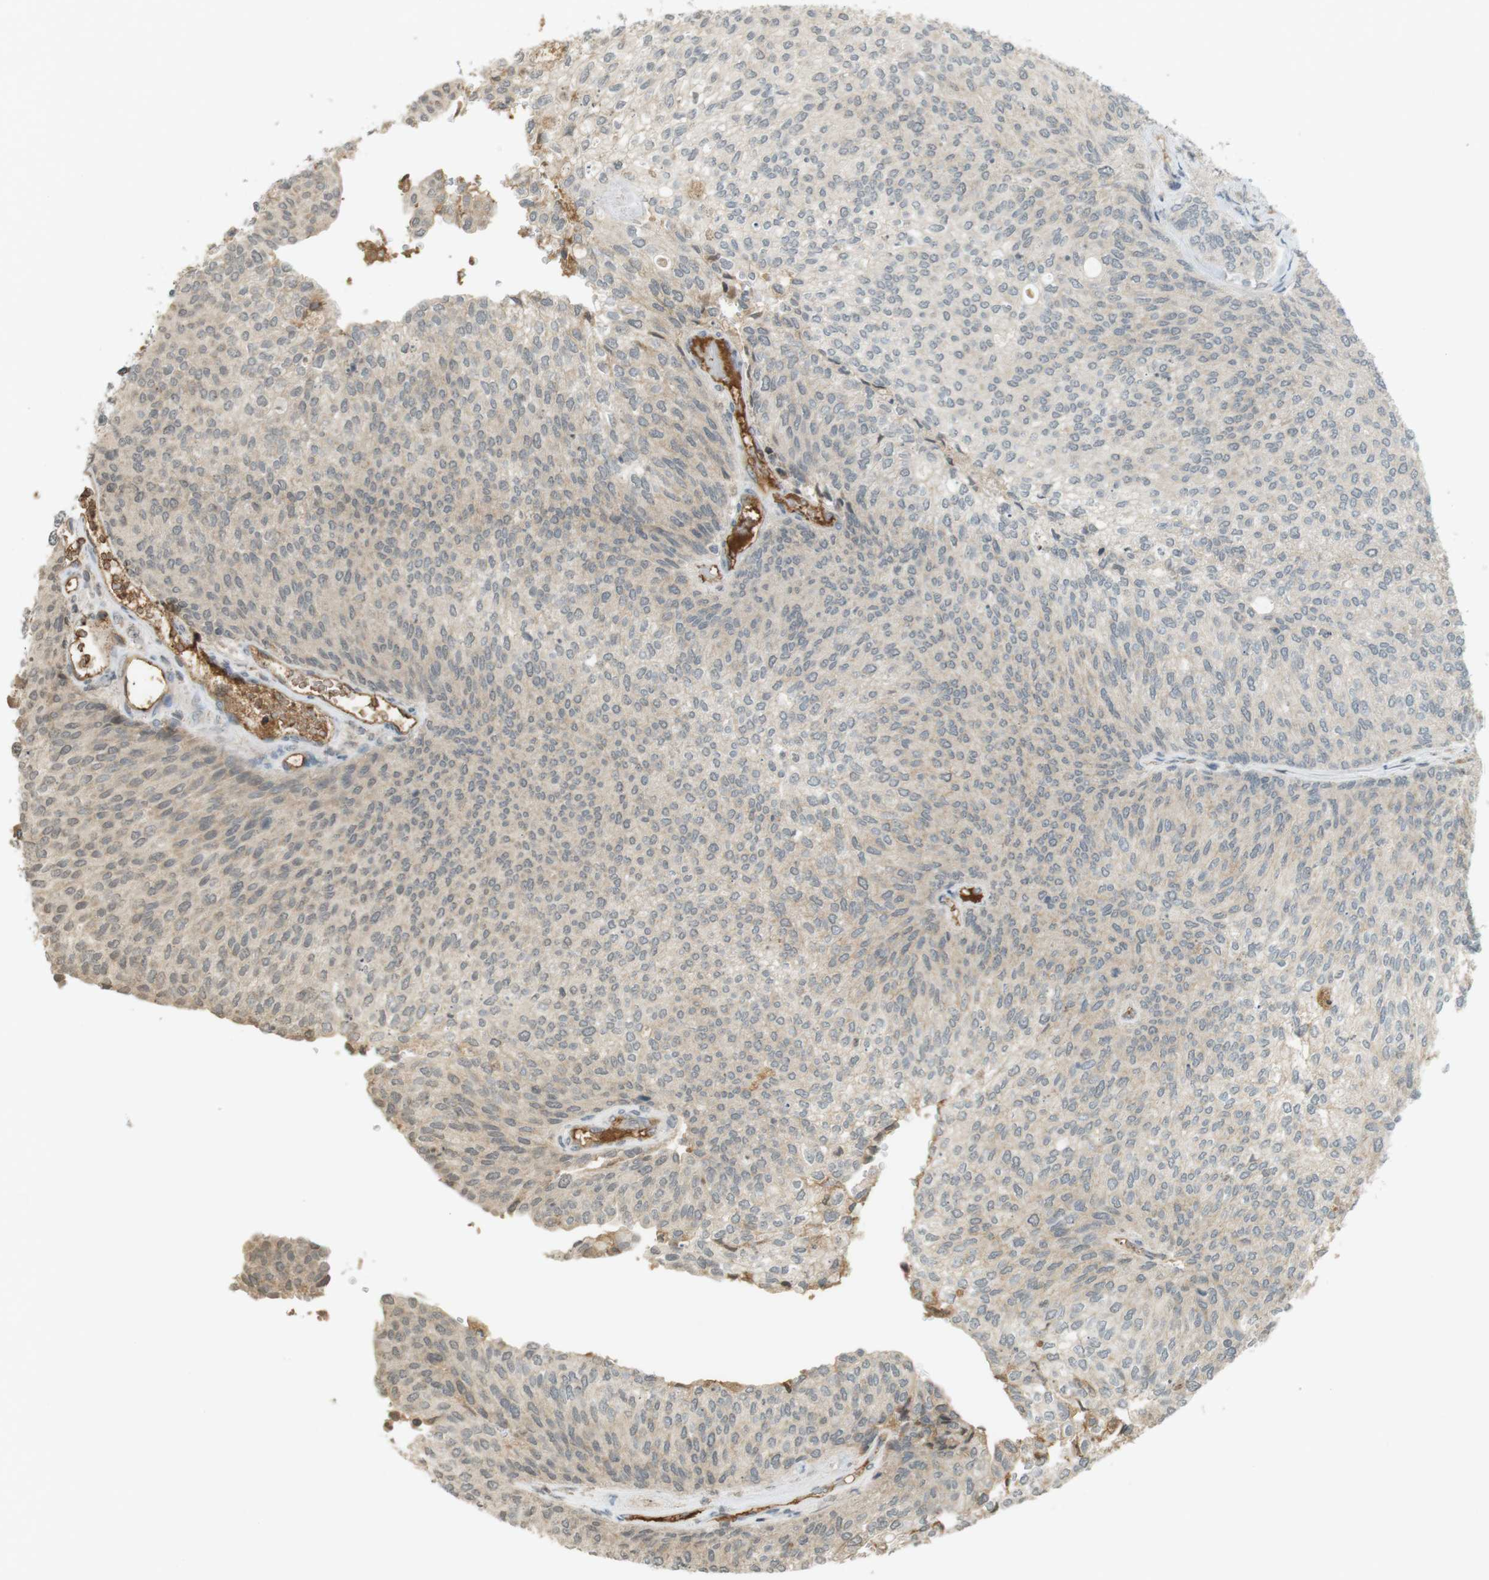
{"staining": {"intensity": "weak", "quantity": "<25%", "location": "cytoplasmic/membranous"}, "tissue": "urothelial cancer", "cell_type": "Tumor cells", "image_type": "cancer", "snomed": [{"axis": "morphology", "description": "Urothelial carcinoma, Low grade"}, {"axis": "topography", "description": "Urinary bladder"}], "caption": "Micrograph shows no protein expression in tumor cells of urothelial cancer tissue.", "gene": "SRR", "patient": {"sex": "female", "age": 79}}